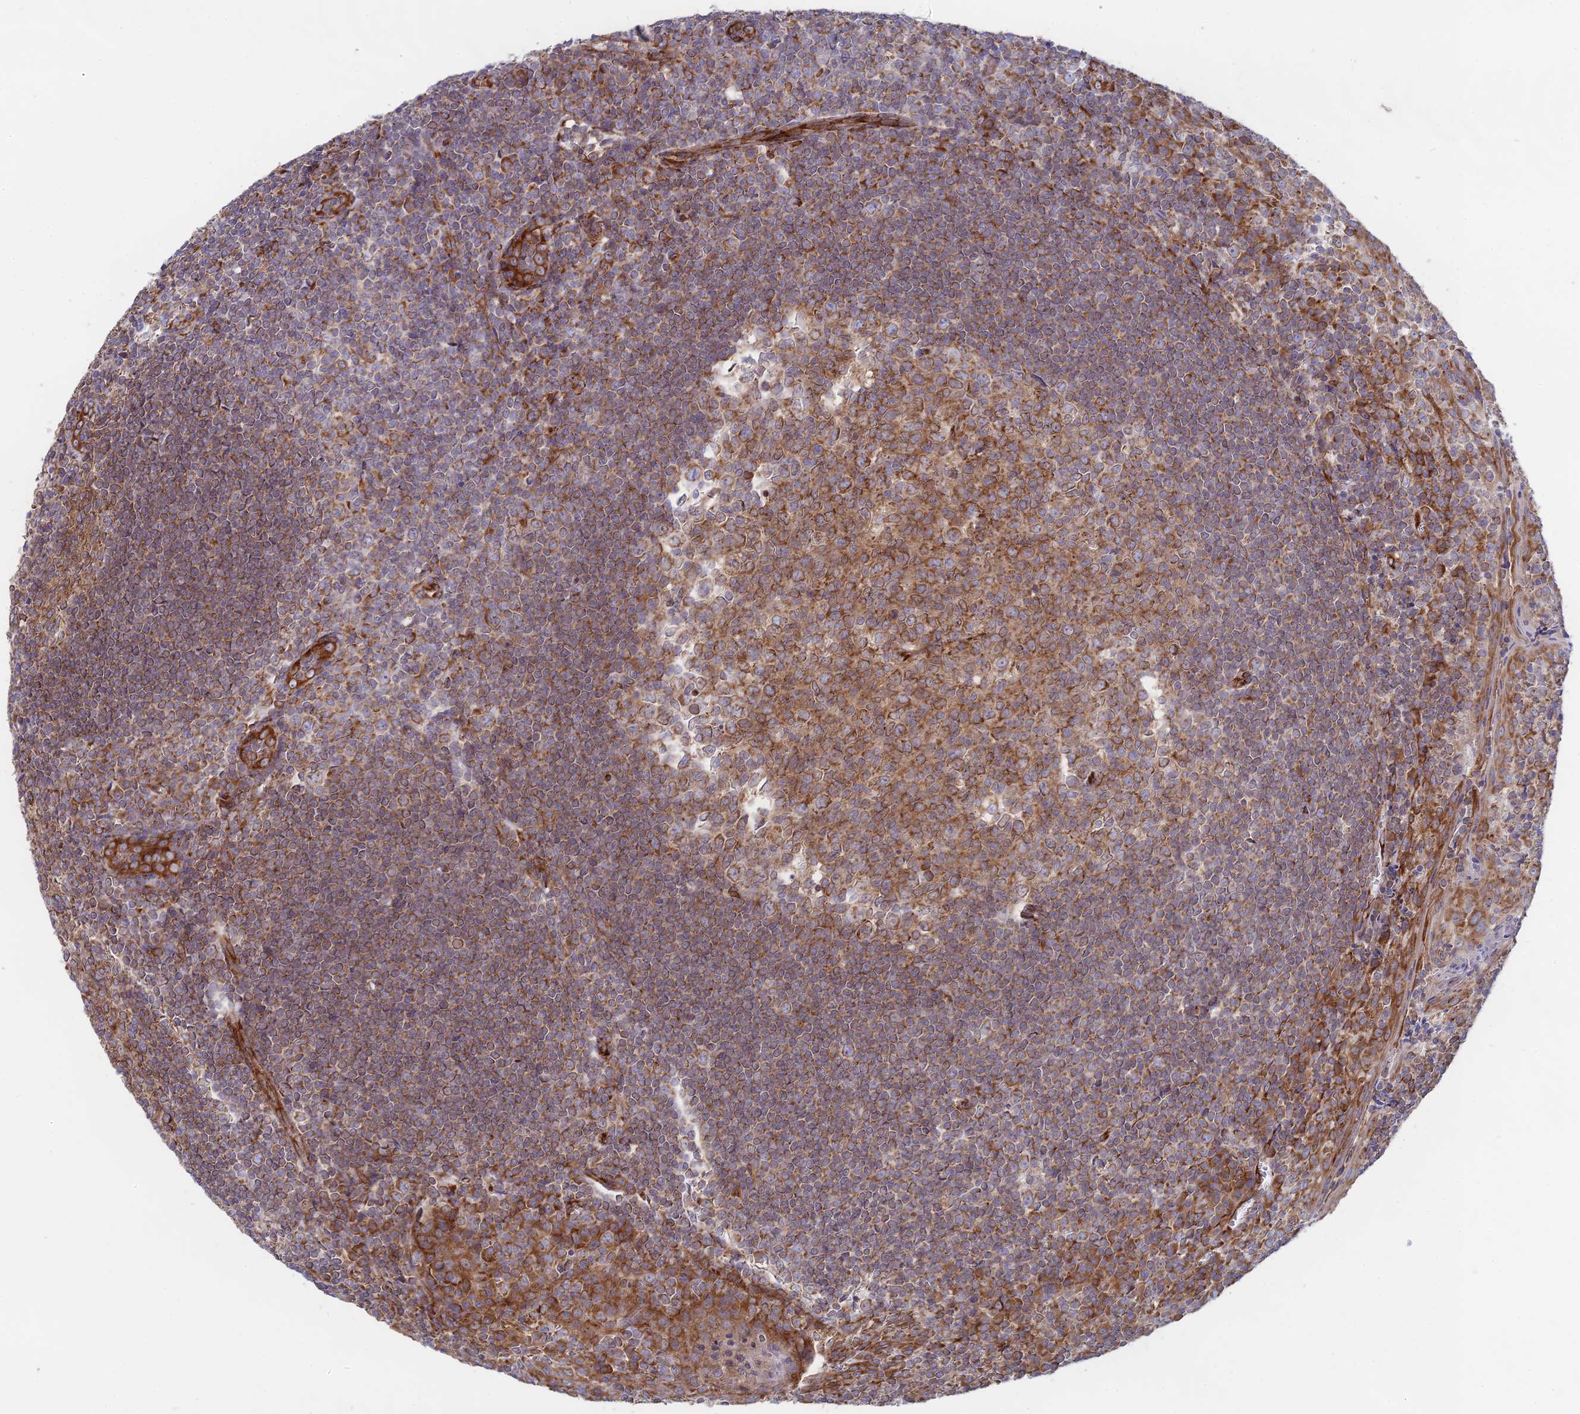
{"staining": {"intensity": "strong", "quantity": ">75%", "location": "cytoplasmic/membranous"}, "tissue": "tonsil", "cell_type": "Germinal center cells", "image_type": "normal", "snomed": [{"axis": "morphology", "description": "Normal tissue, NOS"}, {"axis": "topography", "description": "Tonsil"}], "caption": "Tonsil stained with immunohistochemistry reveals strong cytoplasmic/membranous expression in about >75% of germinal center cells.", "gene": "CCDC69", "patient": {"sex": "male", "age": 27}}